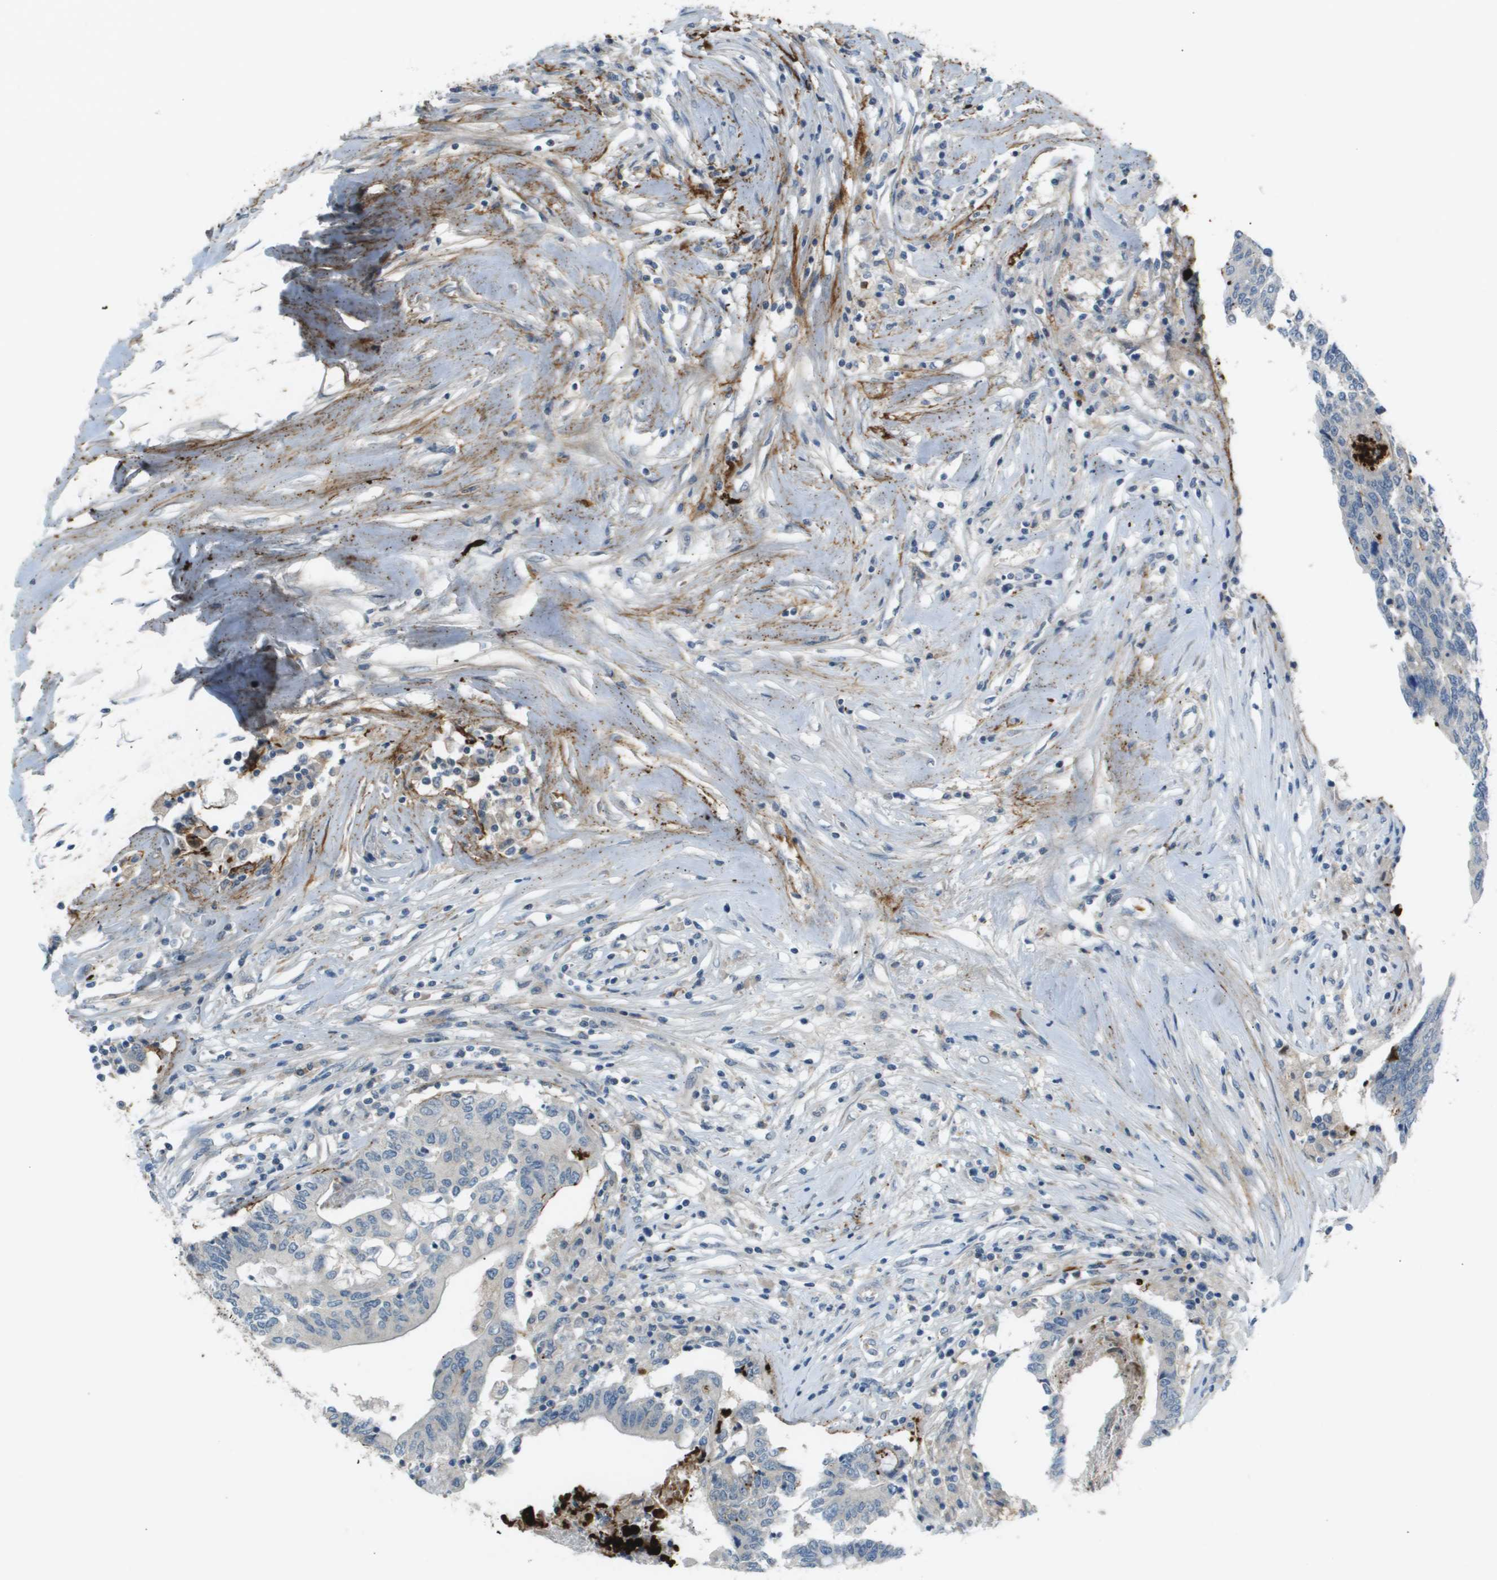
{"staining": {"intensity": "negative", "quantity": "none", "location": "none"}, "tissue": "colorectal cancer", "cell_type": "Tumor cells", "image_type": "cancer", "snomed": [{"axis": "morphology", "description": "Adenocarcinoma, NOS"}, {"axis": "topography", "description": "Rectum"}], "caption": "Immunohistochemical staining of human adenocarcinoma (colorectal) reveals no significant expression in tumor cells.", "gene": "VTN", "patient": {"sex": "male", "age": 63}}